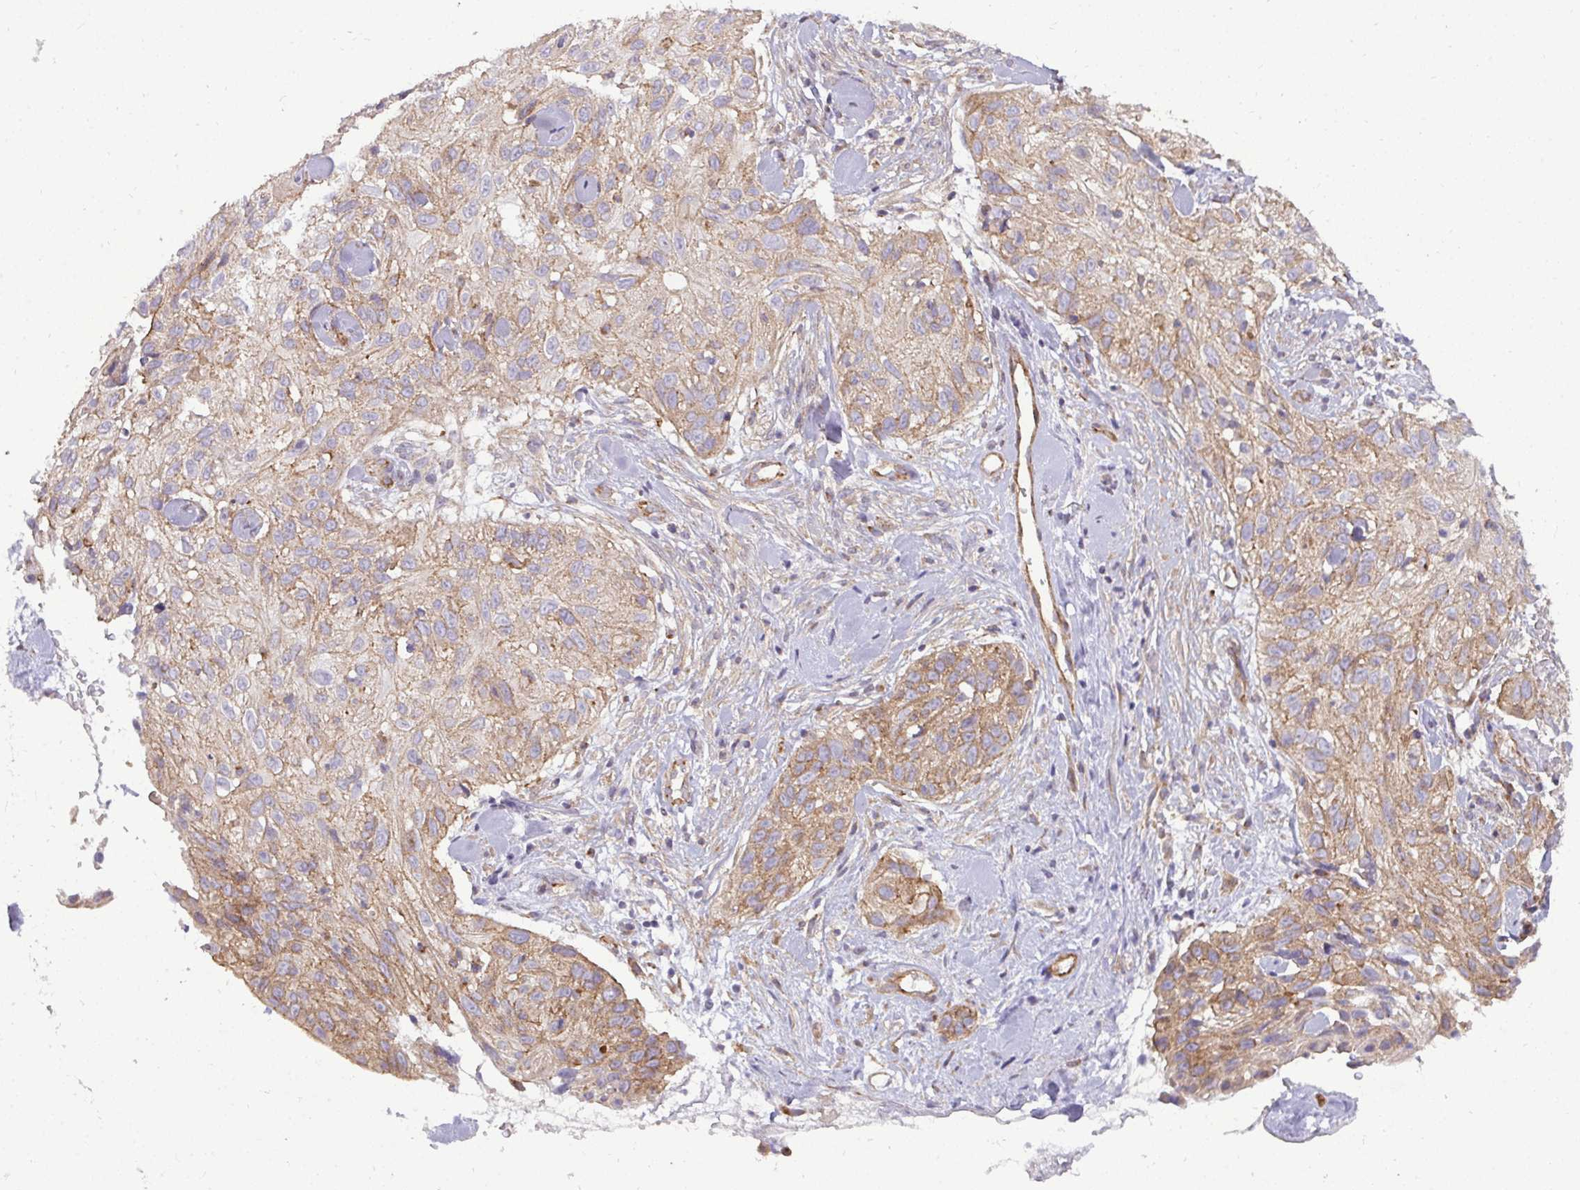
{"staining": {"intensity": "moderate", "quantity": ">75%", "location": "cytoplasmic/membranous"}, "tissue": "skin cancer", "cell_type": "Tumor cells", "image_type": "cancer", "snomed": [{"axis": "morphology", "description": "Squamous cell carcinoma, NOS"}, {"axis": "topography", "description": "Skin"}], "caption": "Squamous cell carcinoma (skin) tissue demonstrates moderate cytoplasmic/membranous expression in approximately >75% of tumor cells, visualized by immunohistochemistry.", "gene": "SH2D1B", "patient": {"sex": "male", "age": 82}}